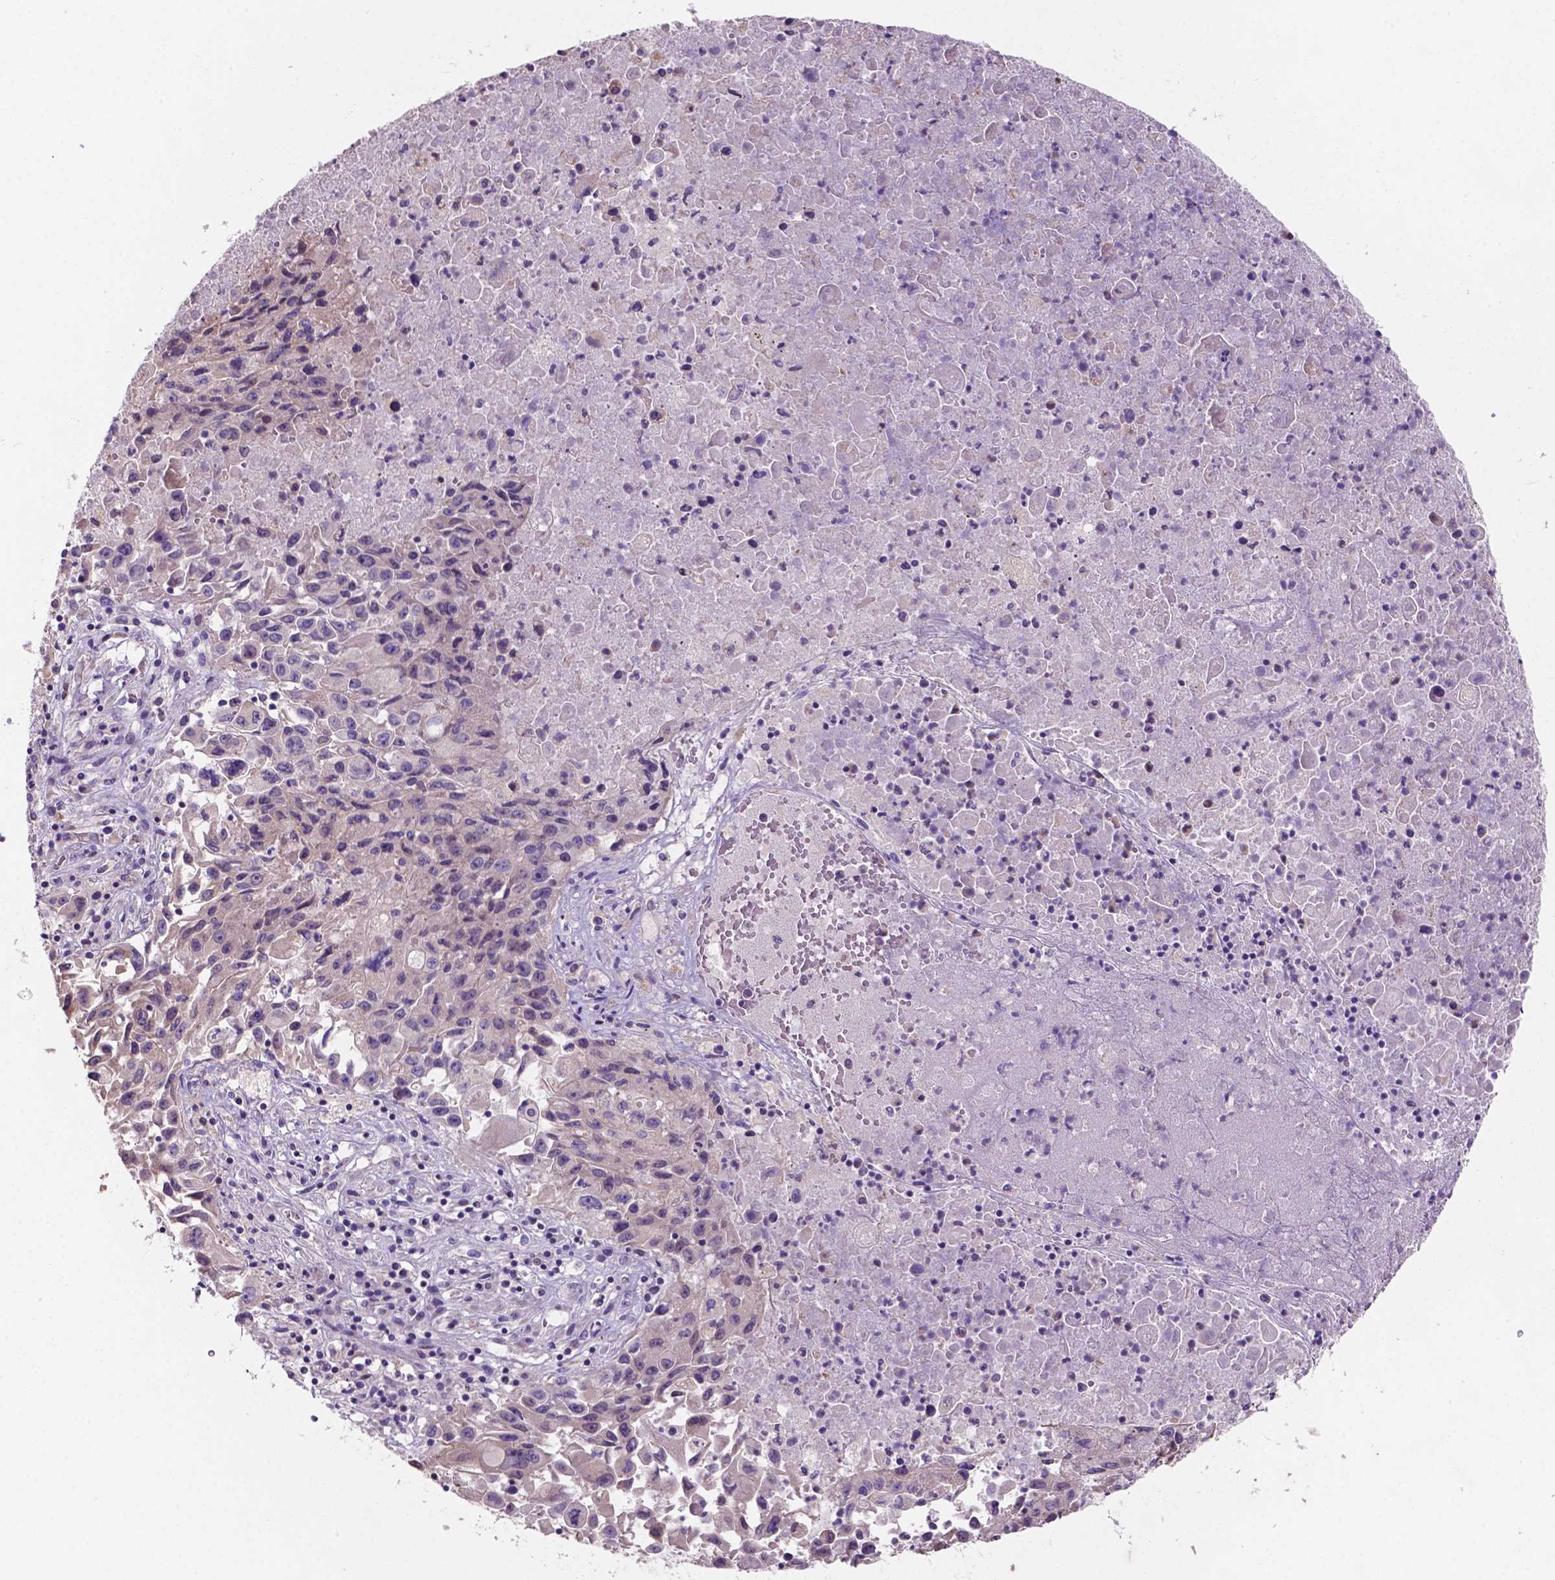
{"staining": {"intensity": "negative", "quantity": "none", "location": "none"}, "tissue": "lung cancer", "cell_type": "Tumor cells", "image_type": "cancer", "snomed": [{"axis": "morphology", "description": "Squamous cell carcinoma, NOS"}, {"axis": "topography", "description": "Lung"}], "caption": "IHC histopathology image of neoplastic tissue: lung cancer stained with DAB reveals no significant protein positivity in tumor cells.", "gene": "MKRN2OS", "patient": {"sex": "male", "age": 63}}